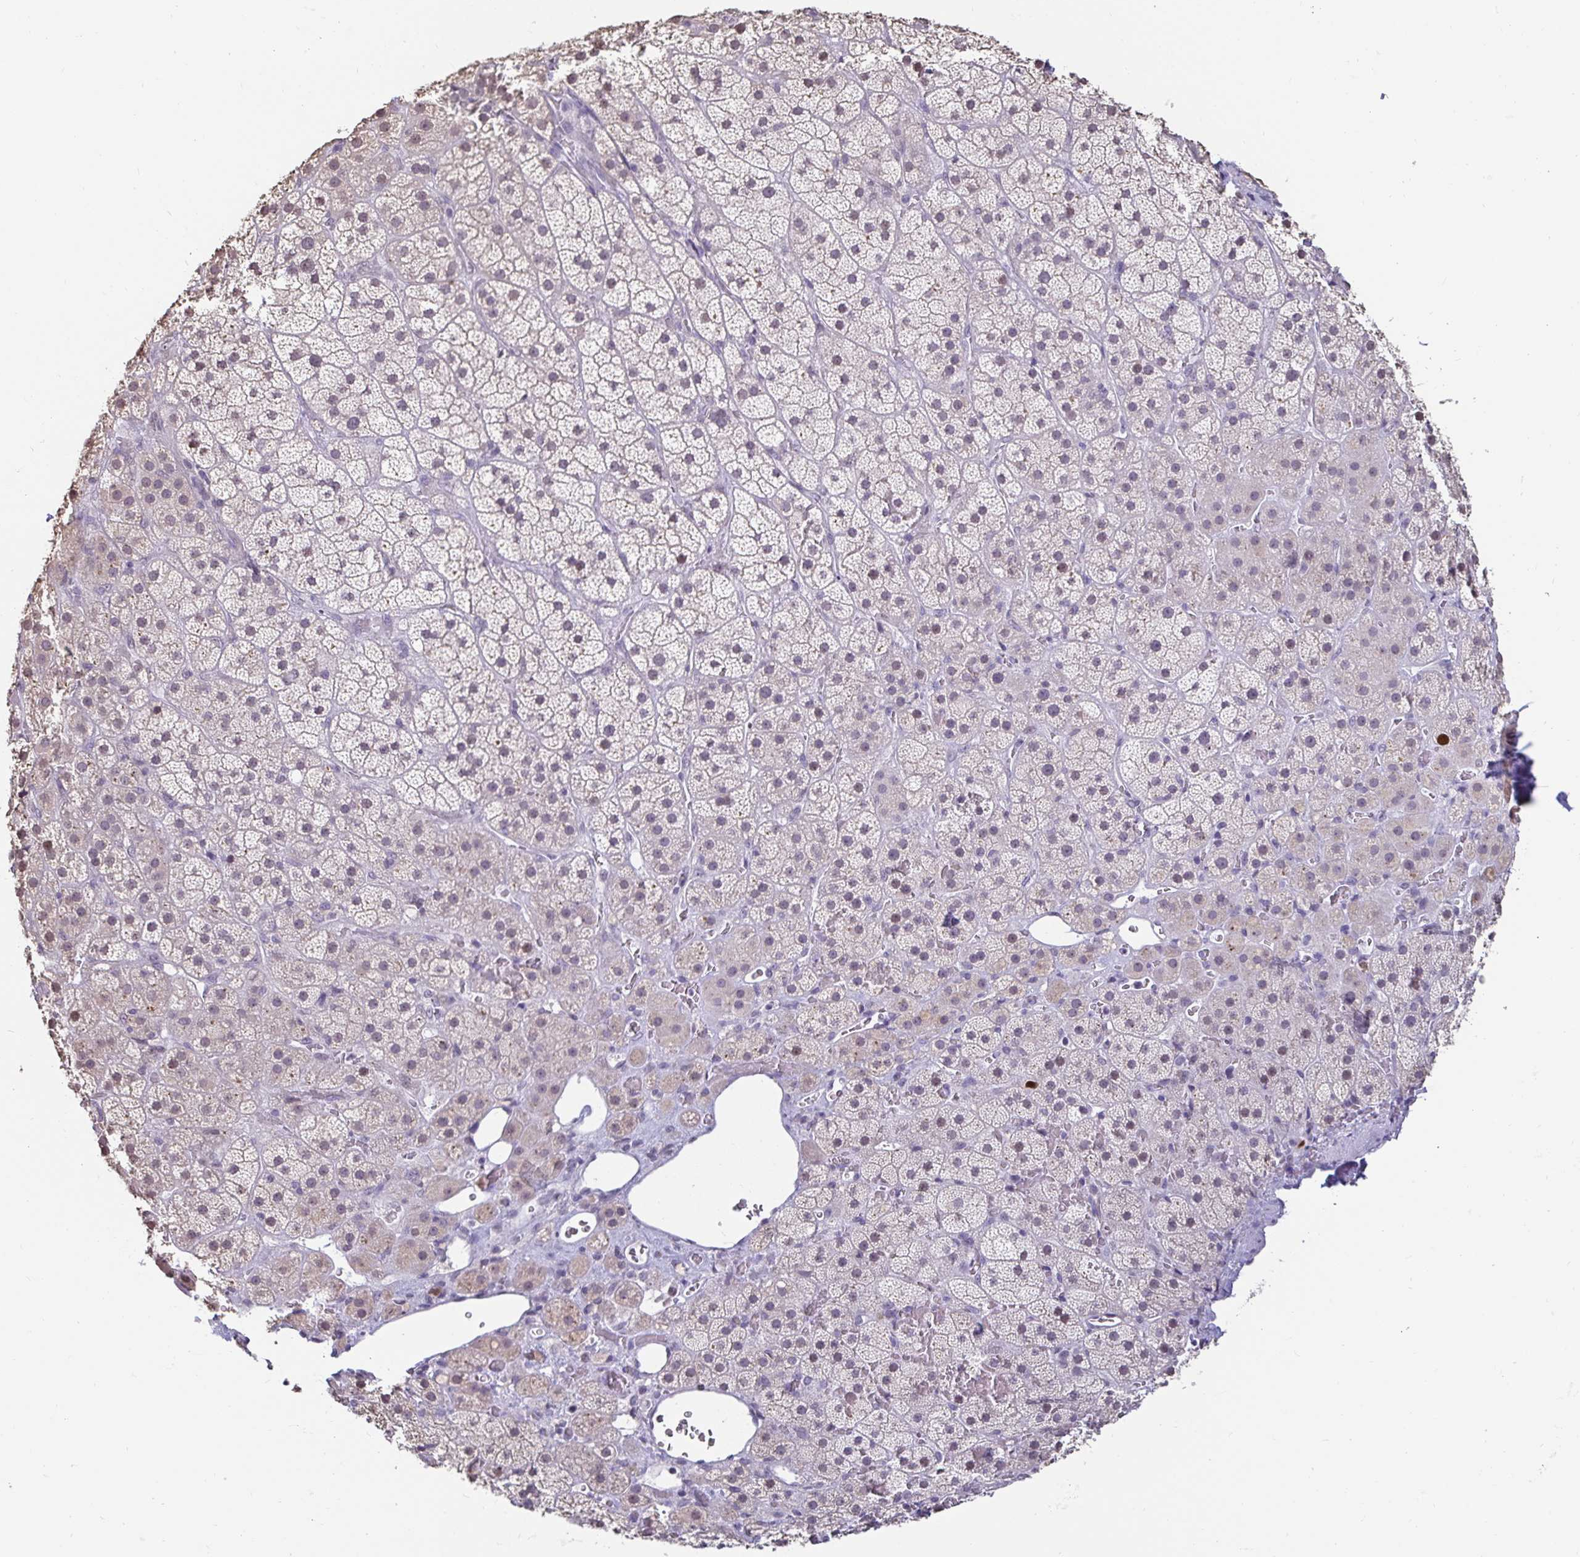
{"staining": {"intensity": "weak", "quantity": "<25%", "location": "nuclear"}, "tissue": "adrenal gland", "cell_type": "Glandular cells", "image_type": "normal", "snomed": [{"axis": "morphology", "description": "Normal tissue, NOS"}, {"axis": "topography", "description": "Adrenal gland"}], "caption": "This is a micrograph of IHC staining of unremarkable adrenal gland, which shows no expression in glandular cells. Brightfield microscopy of immunohistochemistry stained with DAB (3,3'-diaminobenzidine) (brown) and hematoxylin (blue), captured at high magnification.", "gene": "ANLN", "patient": {"sex": "male", "age": 57}}